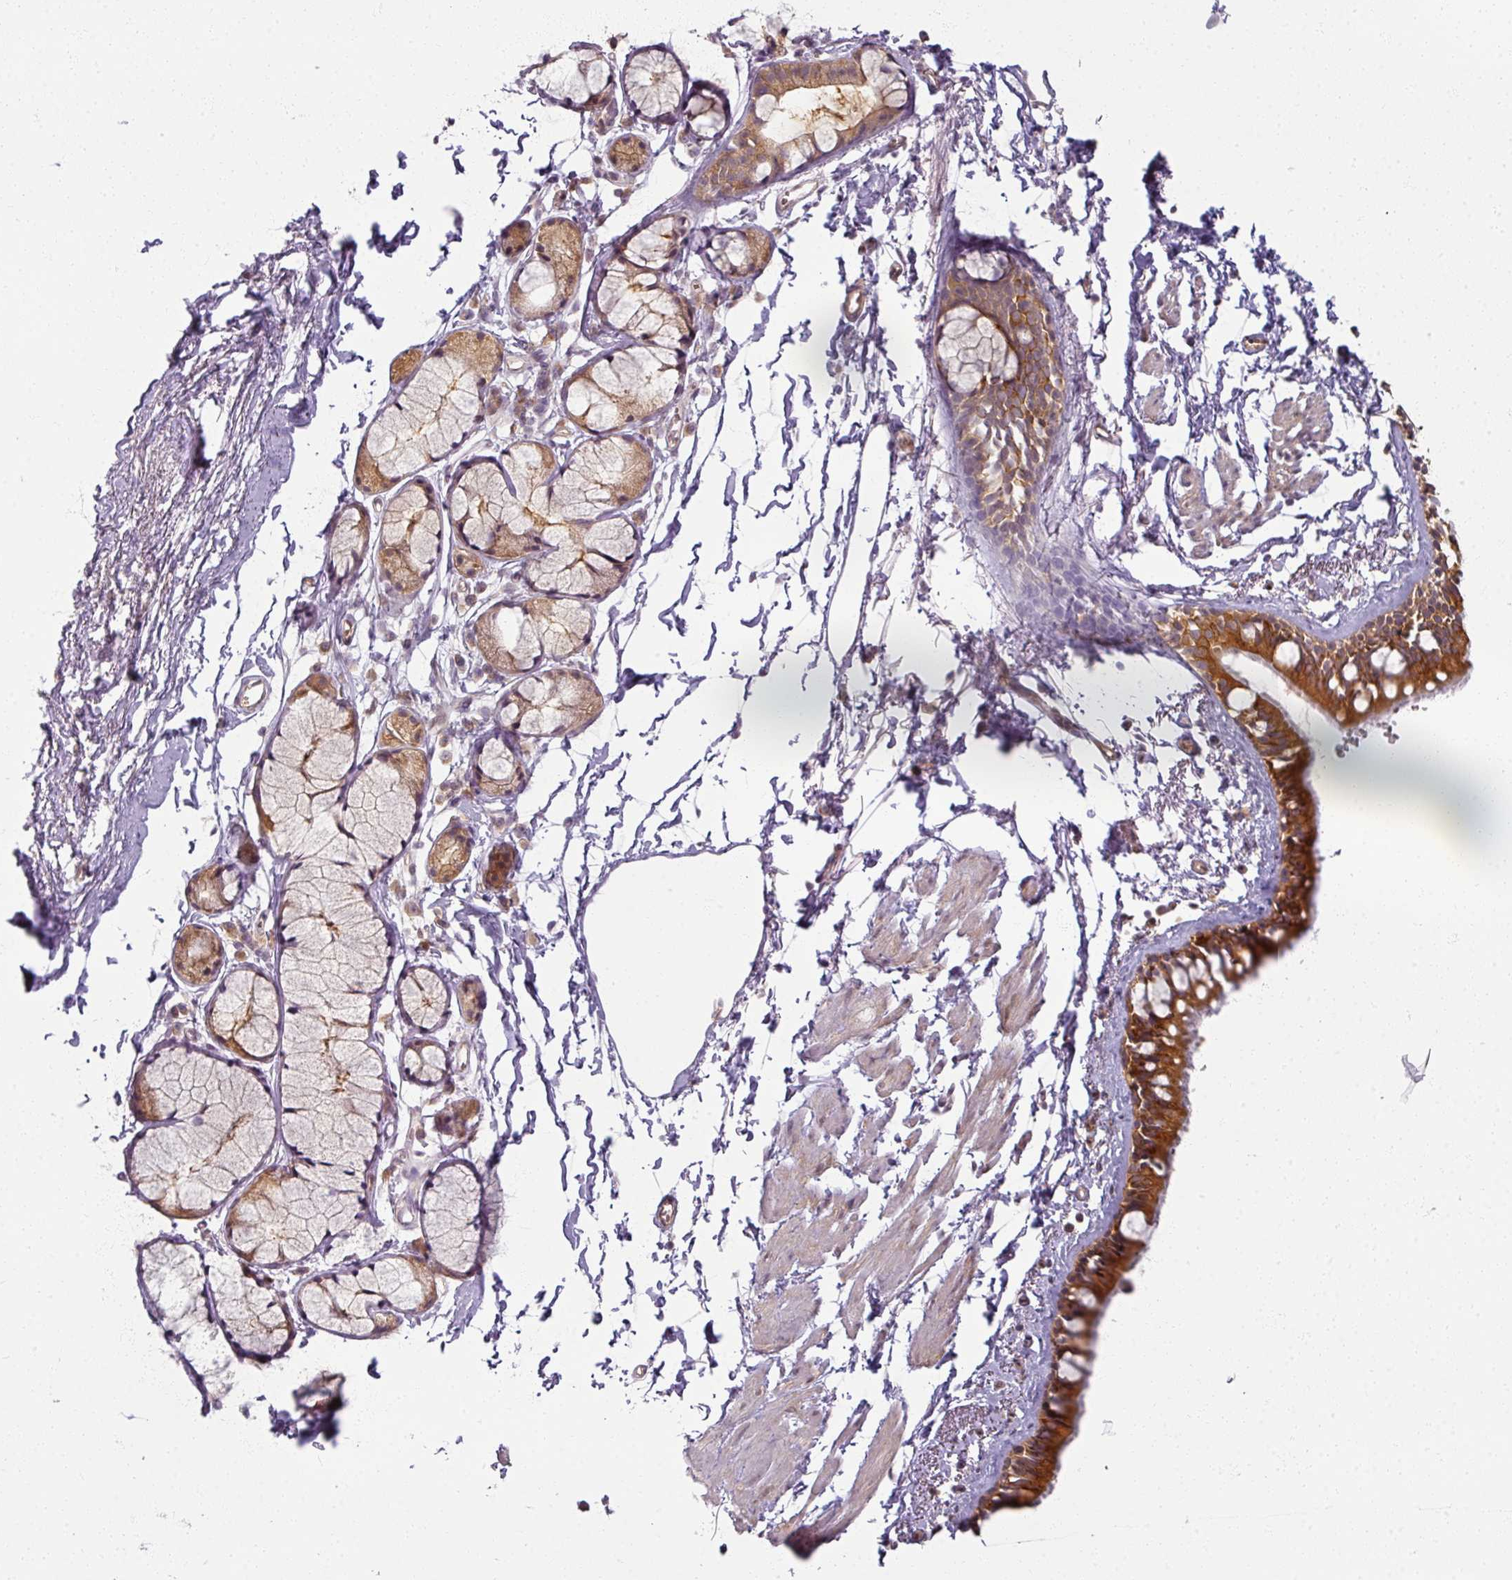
{"staining": {"intensity": "strong", "quantity": "25%-75%", "location": "cytoplasmic/membranous"}, "tissue": "bronchus", "cell_type": "Respiratory epithelial cells", "image_type": "normal", "snomed": [{"axis": "morphology", "description": "Normal tissue, NOS"}, {"axis": "topography", "description": "Cartilage tissue"}, {"axis": "topography", "description": "Bronchus"}, {"axis": "topography", "description": "Peripheral nerve tissue"}], "caption": "A brown stain highlights strong cytoplasmic/membranous staining of a protein in respiratory epithelial cells of benign human bronchus. Using DAB (brown) and hematoxylin (blue) stains, captured at high magnification using brightfield microscopy.", "gene": "AGPAT4", "patient": {"sex": "female", "age": 59}}